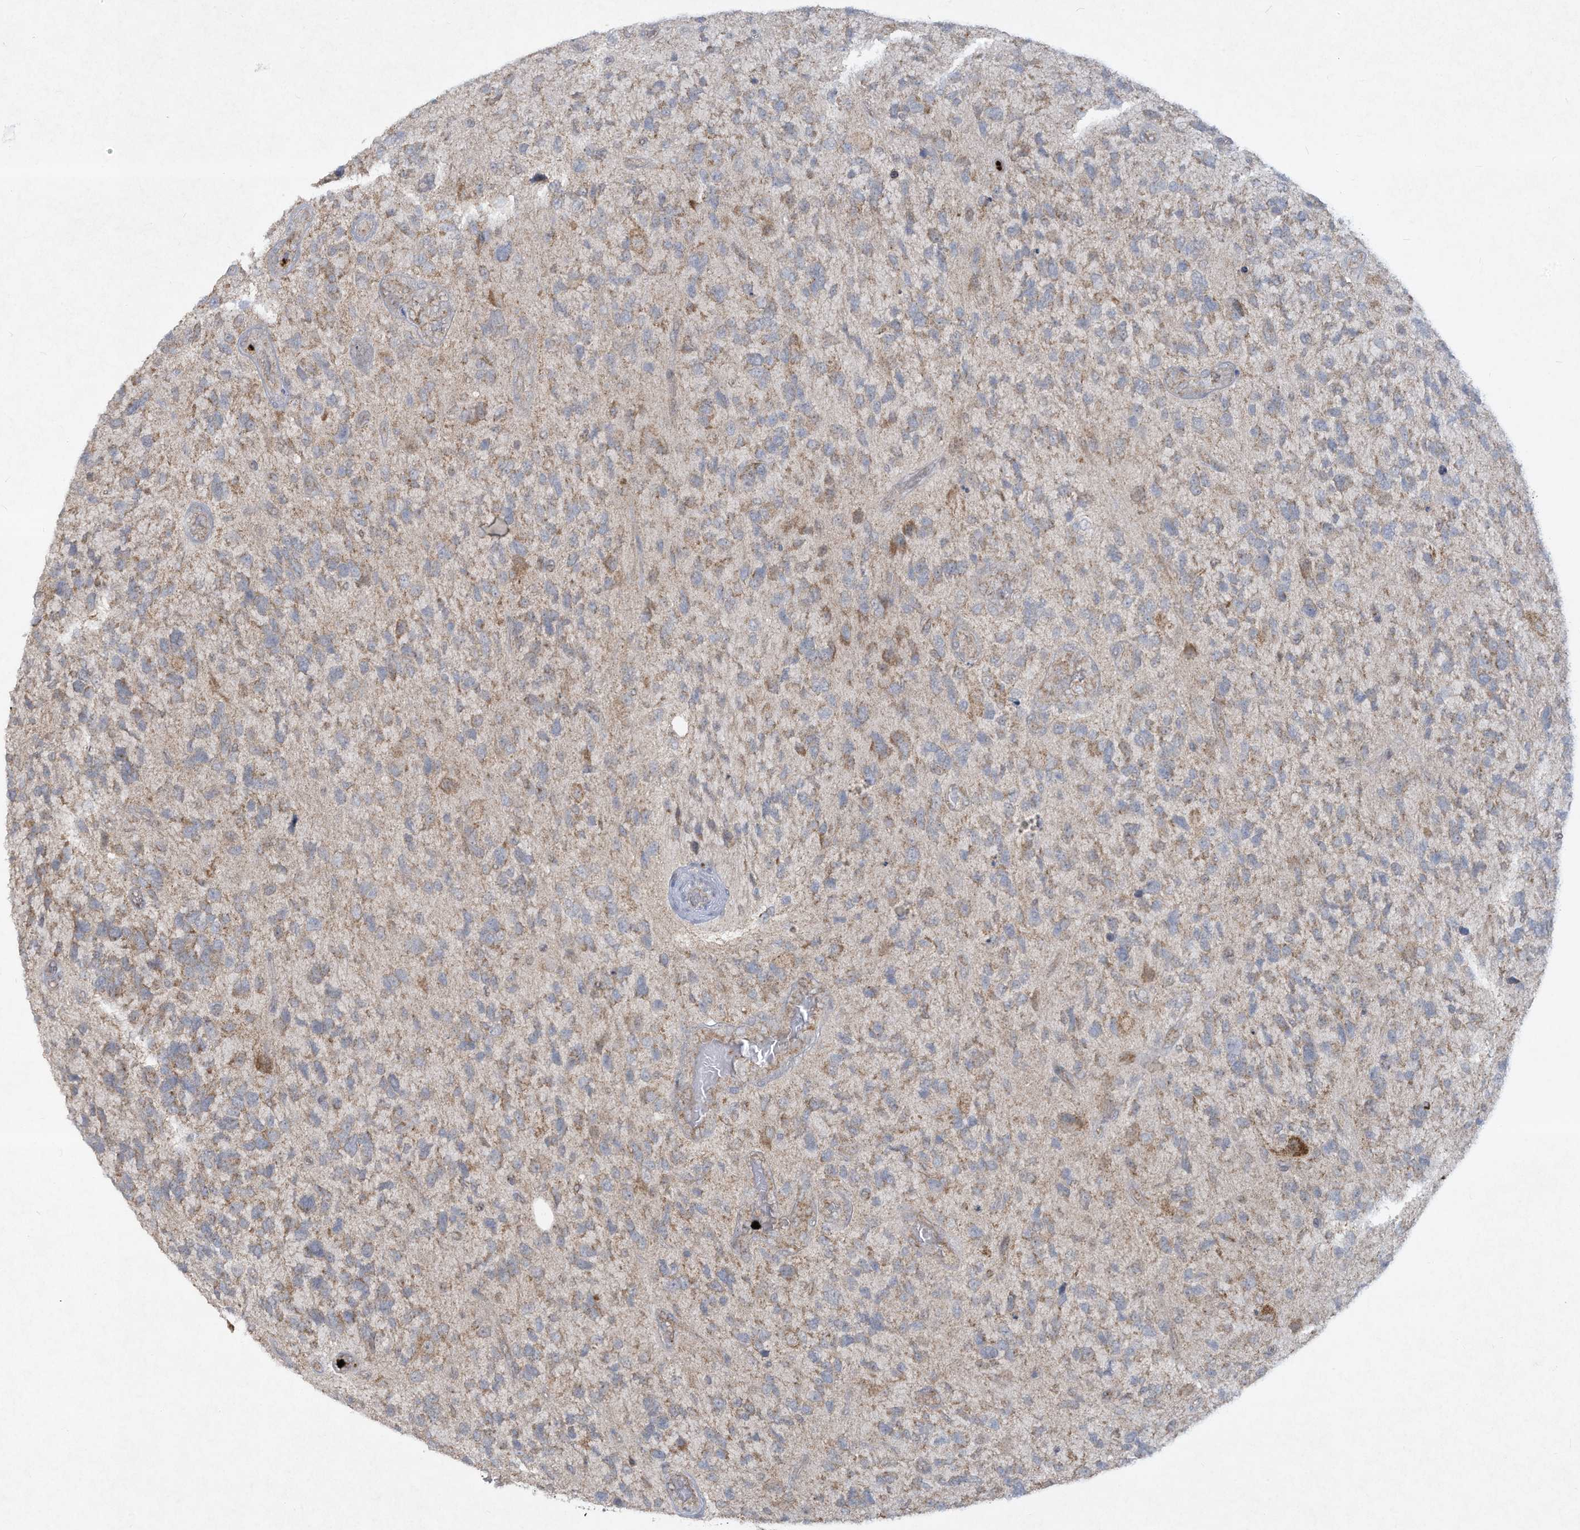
{"staining": {"intensity": "weak", "quantity": "25%-75%", "location": "cytoplasmic/membranous"}, "tissue": "glioma", "cell_type": "Tumor cells", "image_type": "cancer", "snomed": [{"axis": "morphology", "description": "Glioma, malignant, High grade"}, {"axis": "topography", "description": "Brain"}], "caption": "An immunohistochemistry micrograph of tumor tissue is shown. Protein staining in brown labels weak cytoplasmic/membranous positivity in glioma within tumor cells.", "gene": "CHRNA4", "patient": {"sex": "female", "age": 58}}